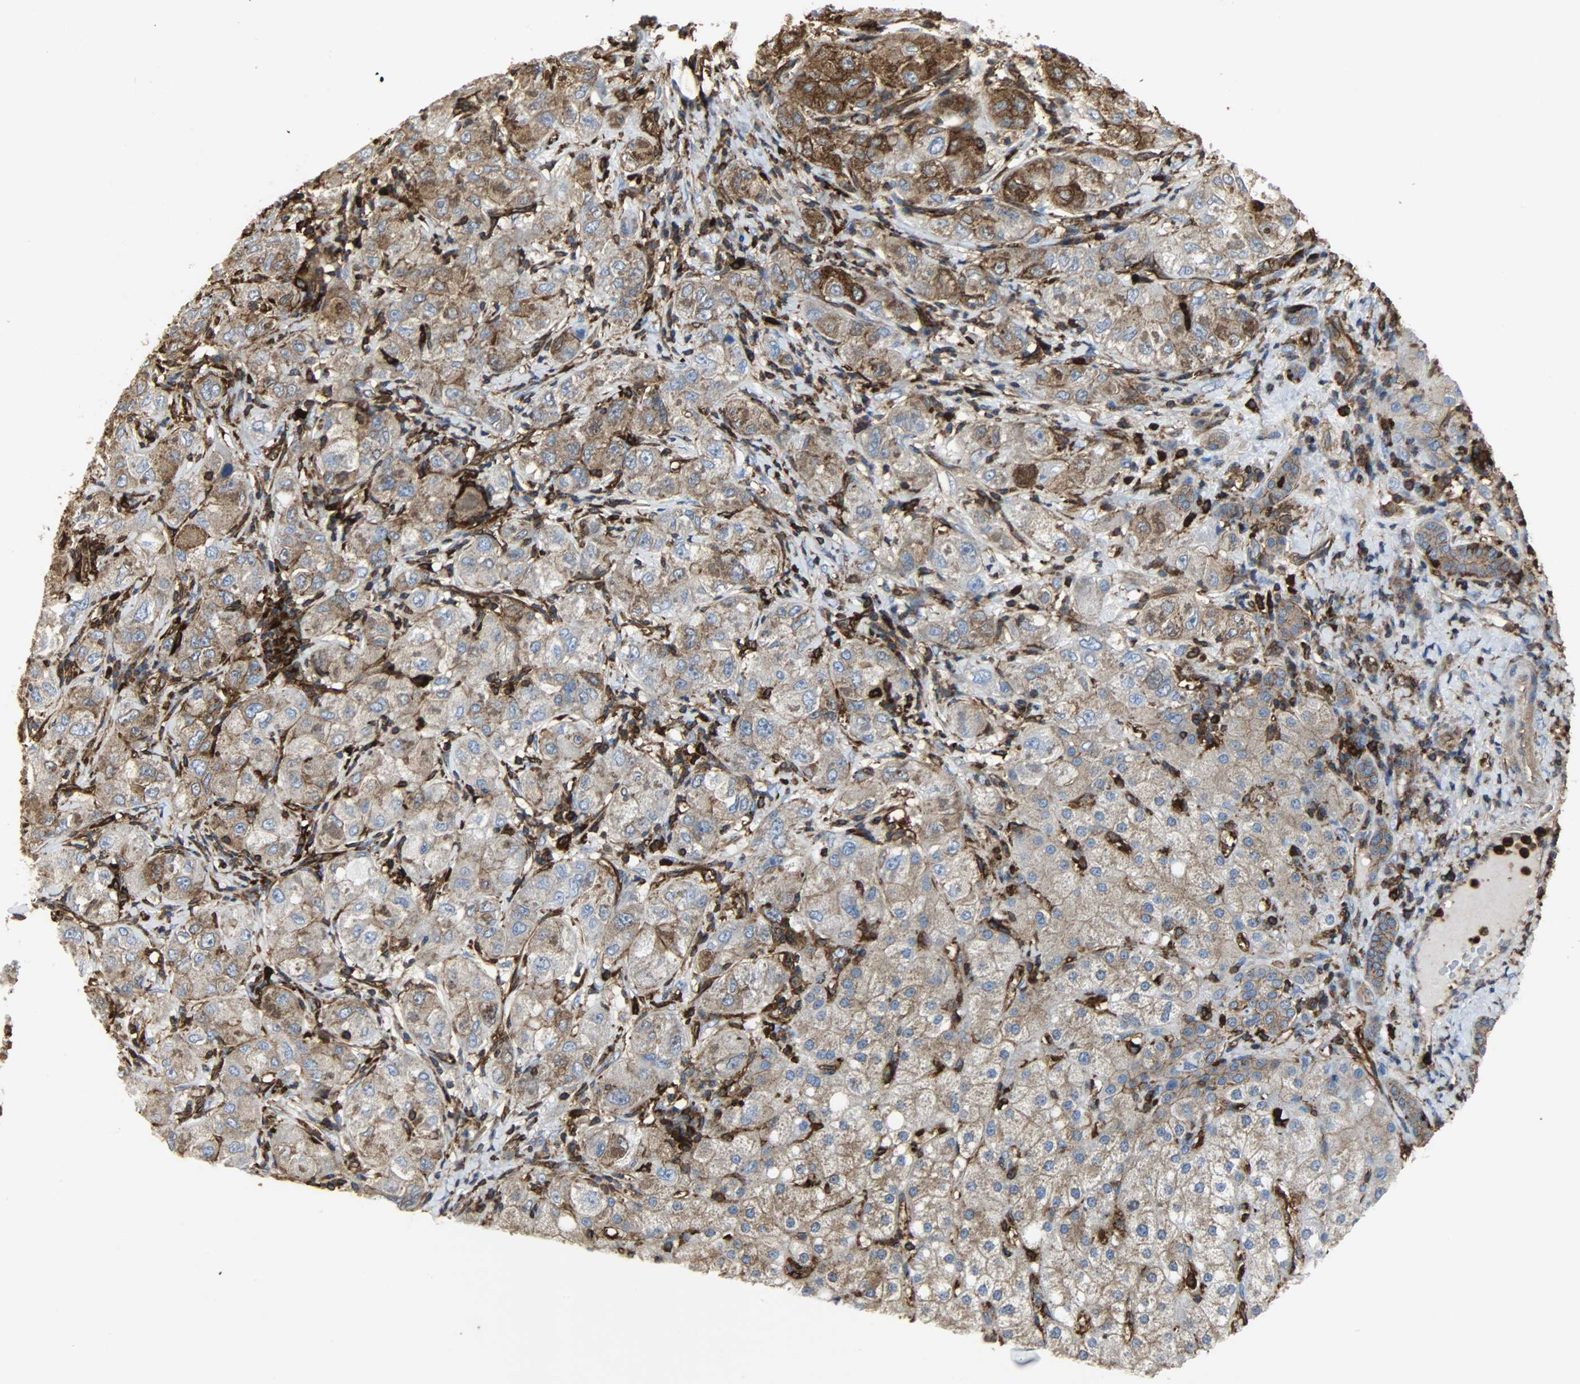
{"staining": {"intensity": "strong", "quantity": ">75%", "location": "cytoplasmic/membranous"}, "tissue": "liver cancer", "cell_type": "Tumor cells", "image_type": "cancer", "snomed": [{"axis": "morphology", "description": "Carcinoma, Hepatocellular, NOS"}, {"axis": "topography", "description": "Liver"}], "caption": "Immunohistochemical staining of liver cancer (hepatocellular carcinoma) reveals high levels of strong cytoplasmic/membranous protein staining in approximately >75% of tumor cells.", "gene": "VASP", "patient": {"sex": "male", "age": 80}}